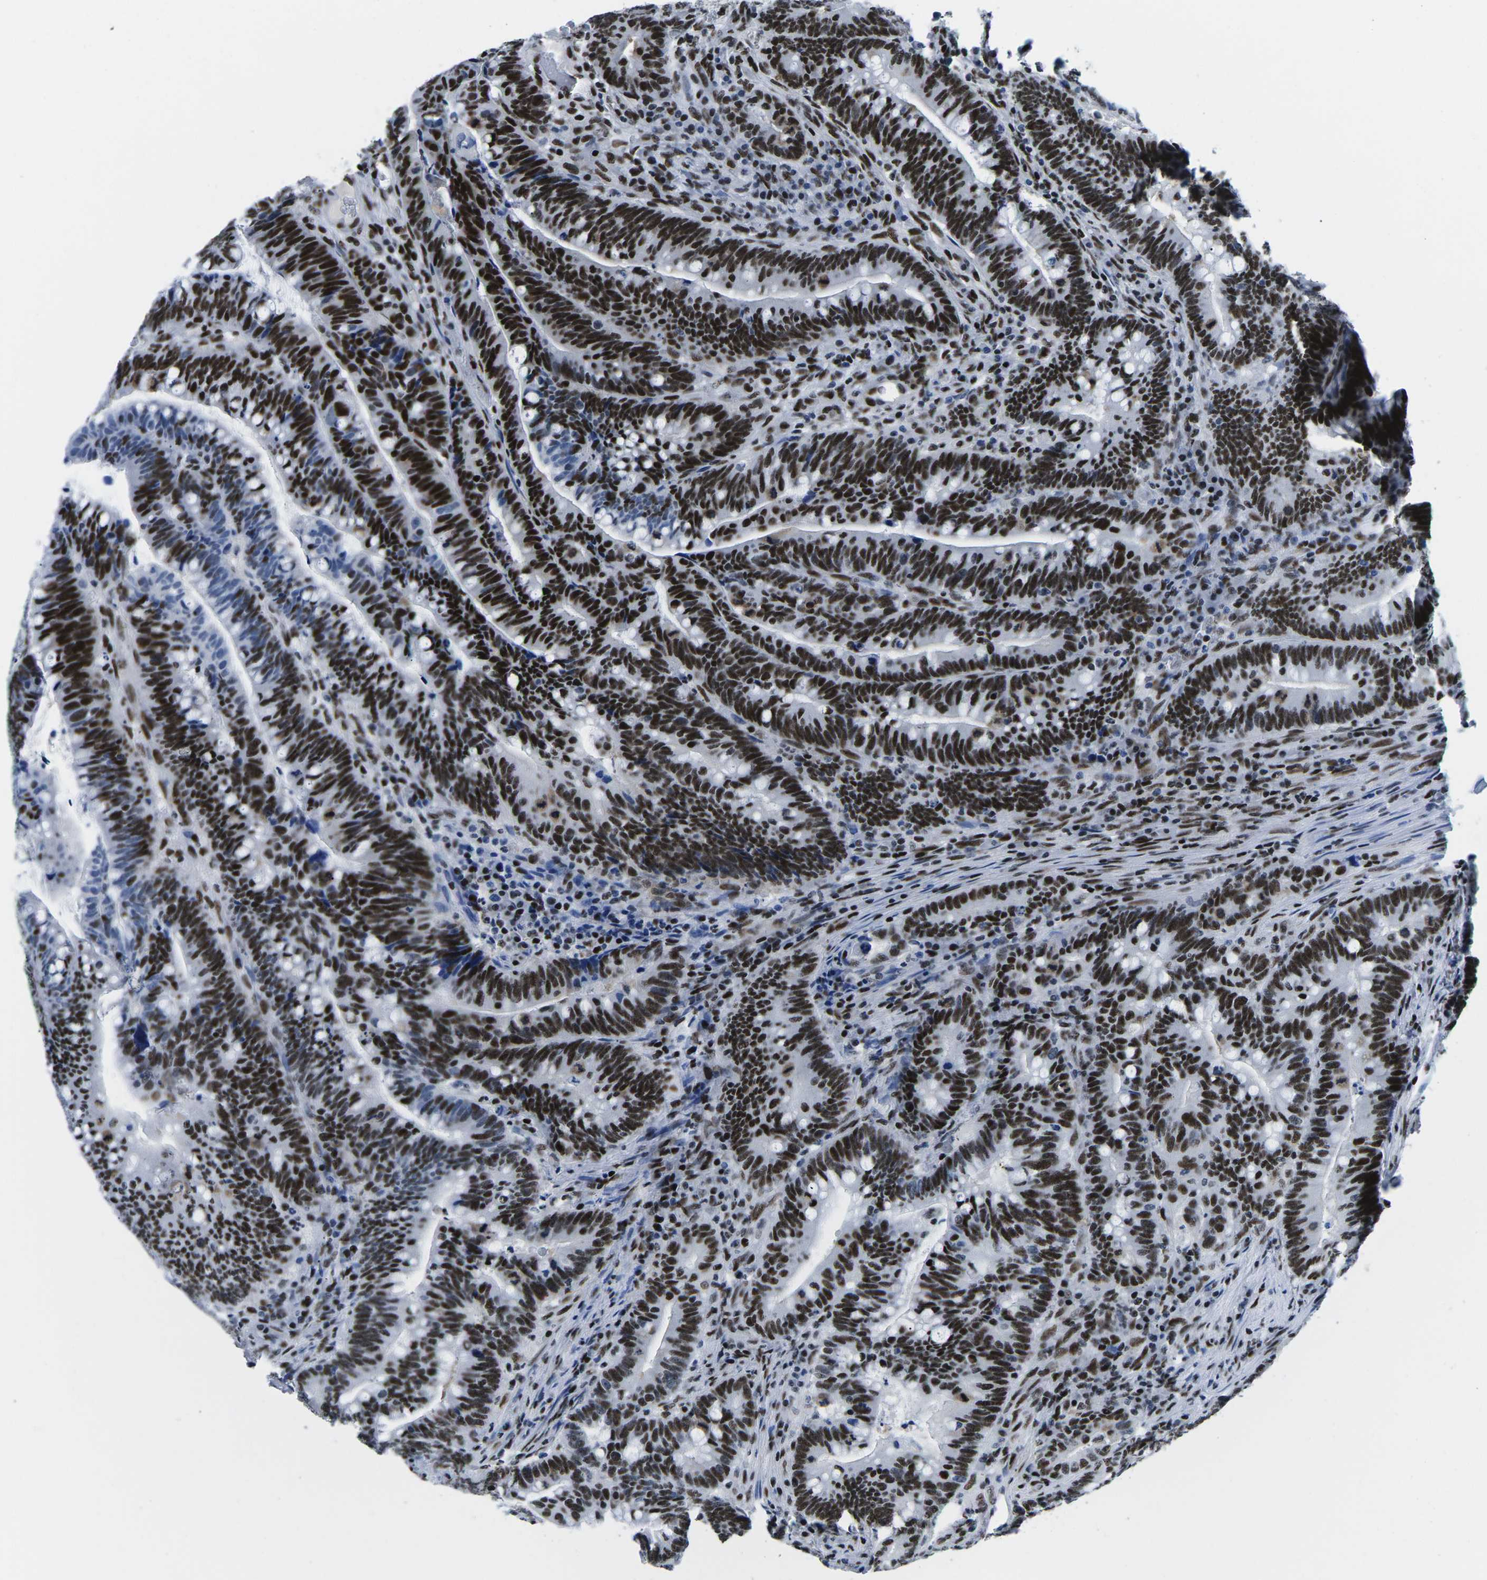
{"staining": {"intensity": "strong", "quantity": ">75%", "location": "nuclear"}, "tissue": "colorectal cancer", "cell_type": "Tumor cells", "image_type": "cancer", "snomed": [{"axis": "morphology", "description": "Normal tissue, NOS"}, {"axis": "morphology", "description": "Adenocarcinoma, NOS"}, {"axis": "topography", "description": "Colon"}], "caption": "Approximately >75% of tumor cells in adenocarcinoma (colorectal) show strong nuclear protein positivity as visualized by brown immunohistochemical staining.", "gene": "ATF1", "patient": {"sex": "female", "age": 66}}